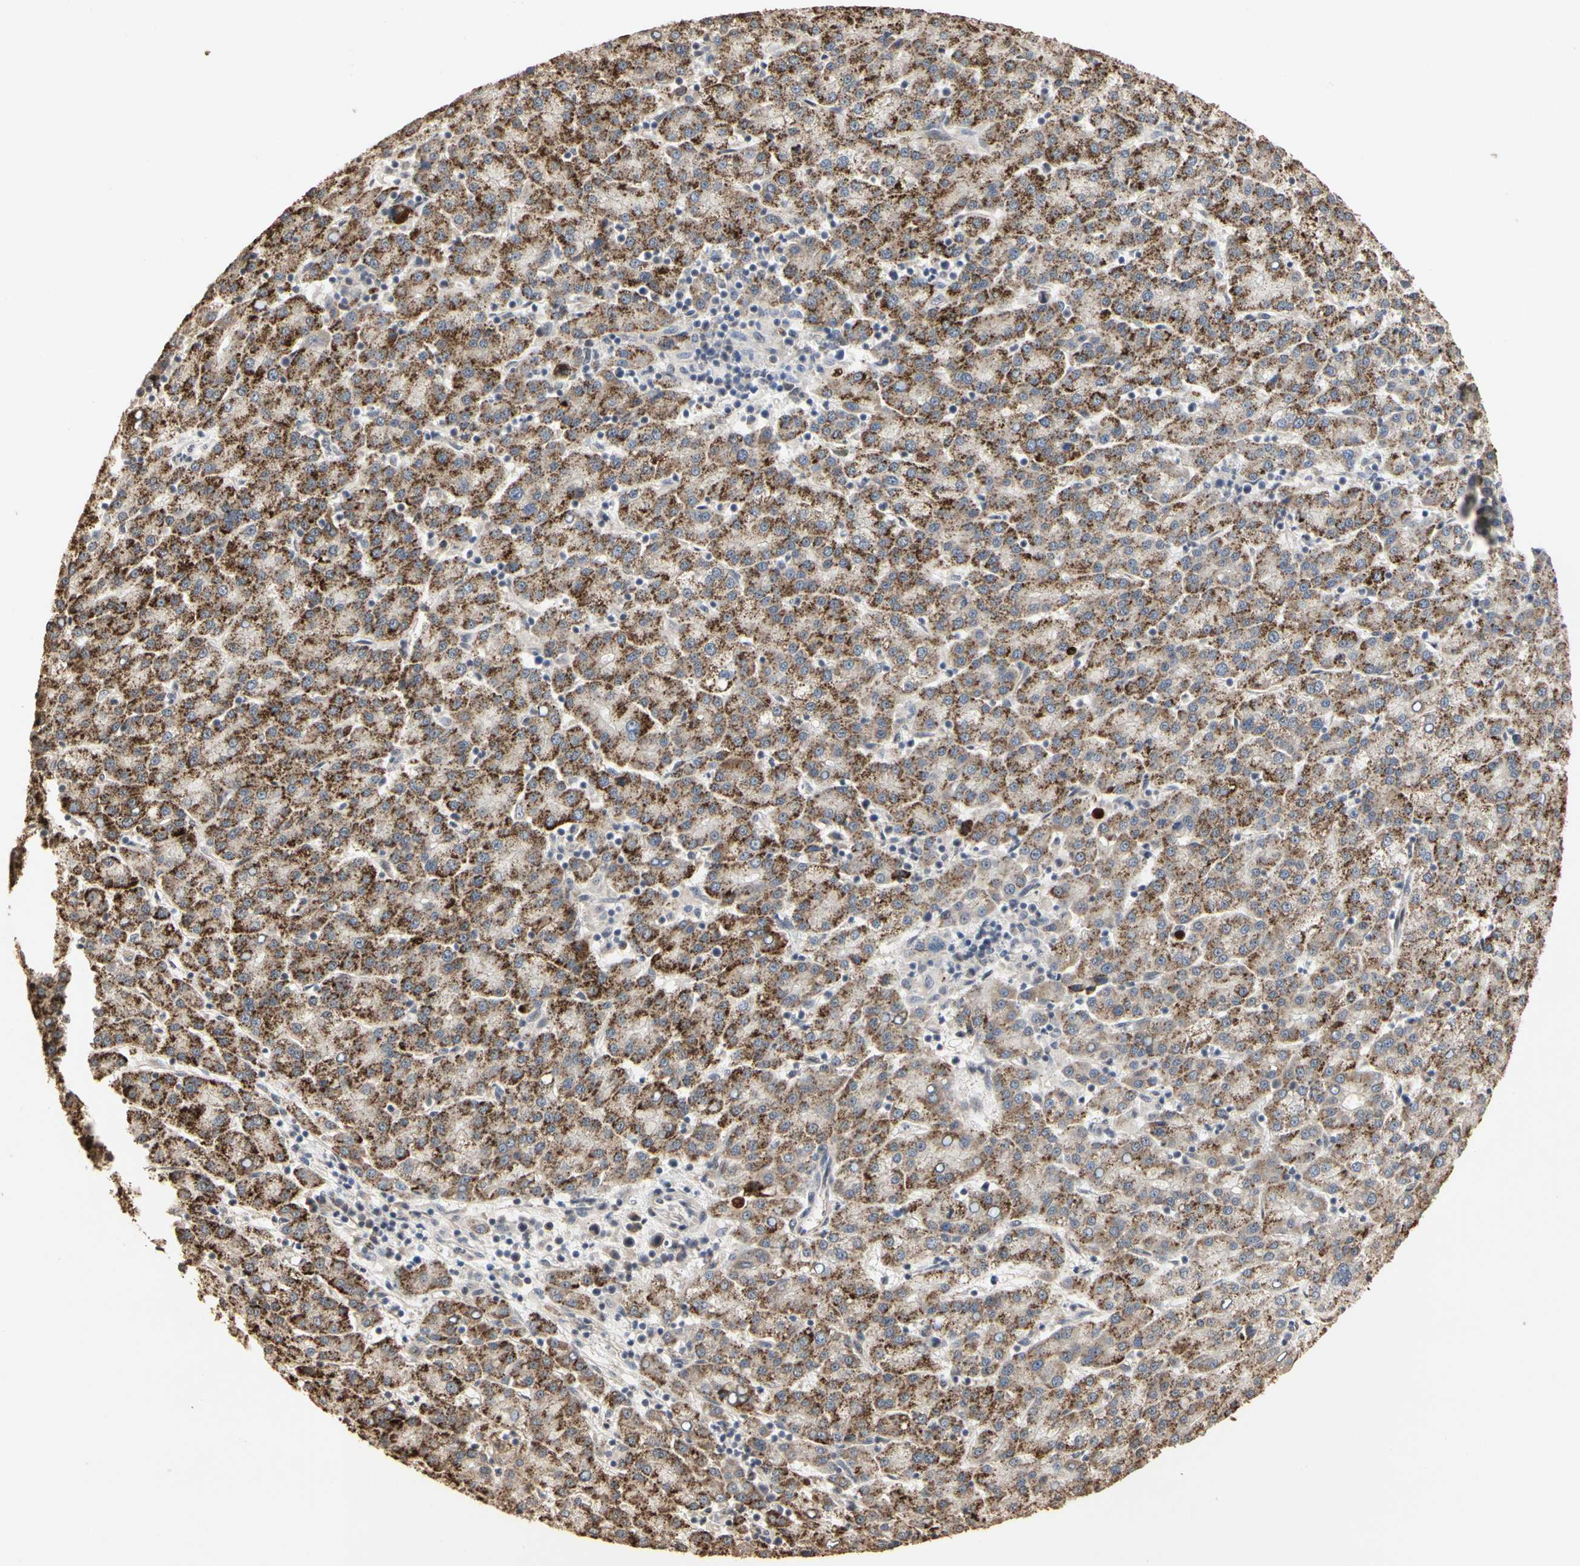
{"staining": {"intensity": "strong", "quantity": ">75%", "location": "cytoplasmic/membranous"}, "tissue": "liver cancer", "cell_type": "Tumor cells", "image_type": "cancer", "snomed": [{"axis": "morphology", "description": "Carcinoma, Hepatocellular, NOS"}, {"axis": "topography", "description": "Liver"}], "caption": "The image exhibits immunohistochemical staining of liver cancer. There is strong cytoplasmic/membranous positivity is seen in about >75% of tumor cells.", "gene": "TAOK1", "patient": {"sex": "female", "age": 58}}